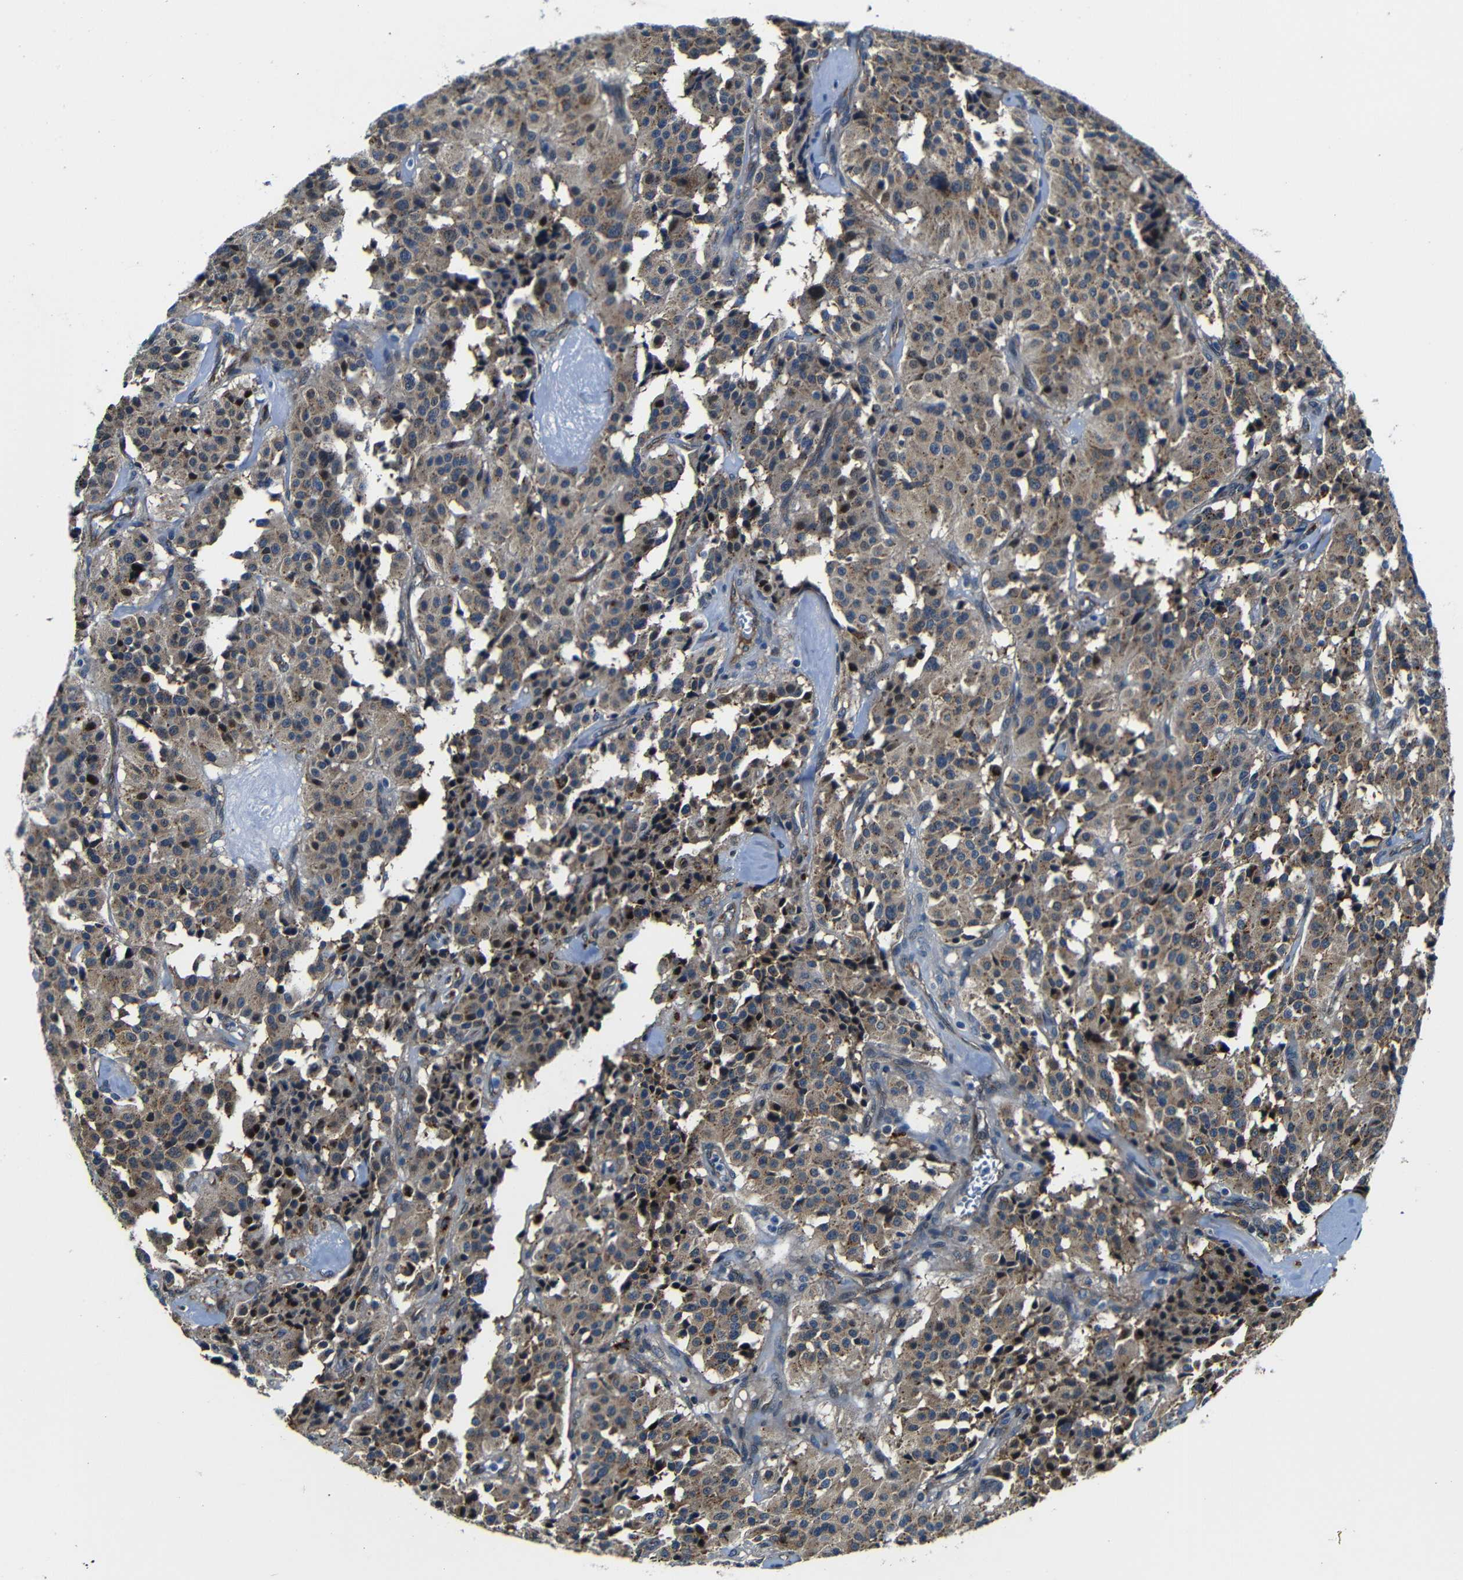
{"staining": {"intensity": "weak", "quantity": ">75%", "location": "cytoplasmic/membranous"}, "tissue": "carcinoid", "cell_type": "Tumor cells", "image_type": "cancer", "snomed": [{"axis": "morphology", "description": "Carcinoid, malignant, NOS"}, {"axis": "topography", "description": "Lung"}], "caption": "Protein staining of carcinoid tissue exhibits weak cytoplasmic/membranous positivity in approximately >75% of tumor cells.", "gene": "ABCE1", "patient": {"sex": "male", "age": 30}}